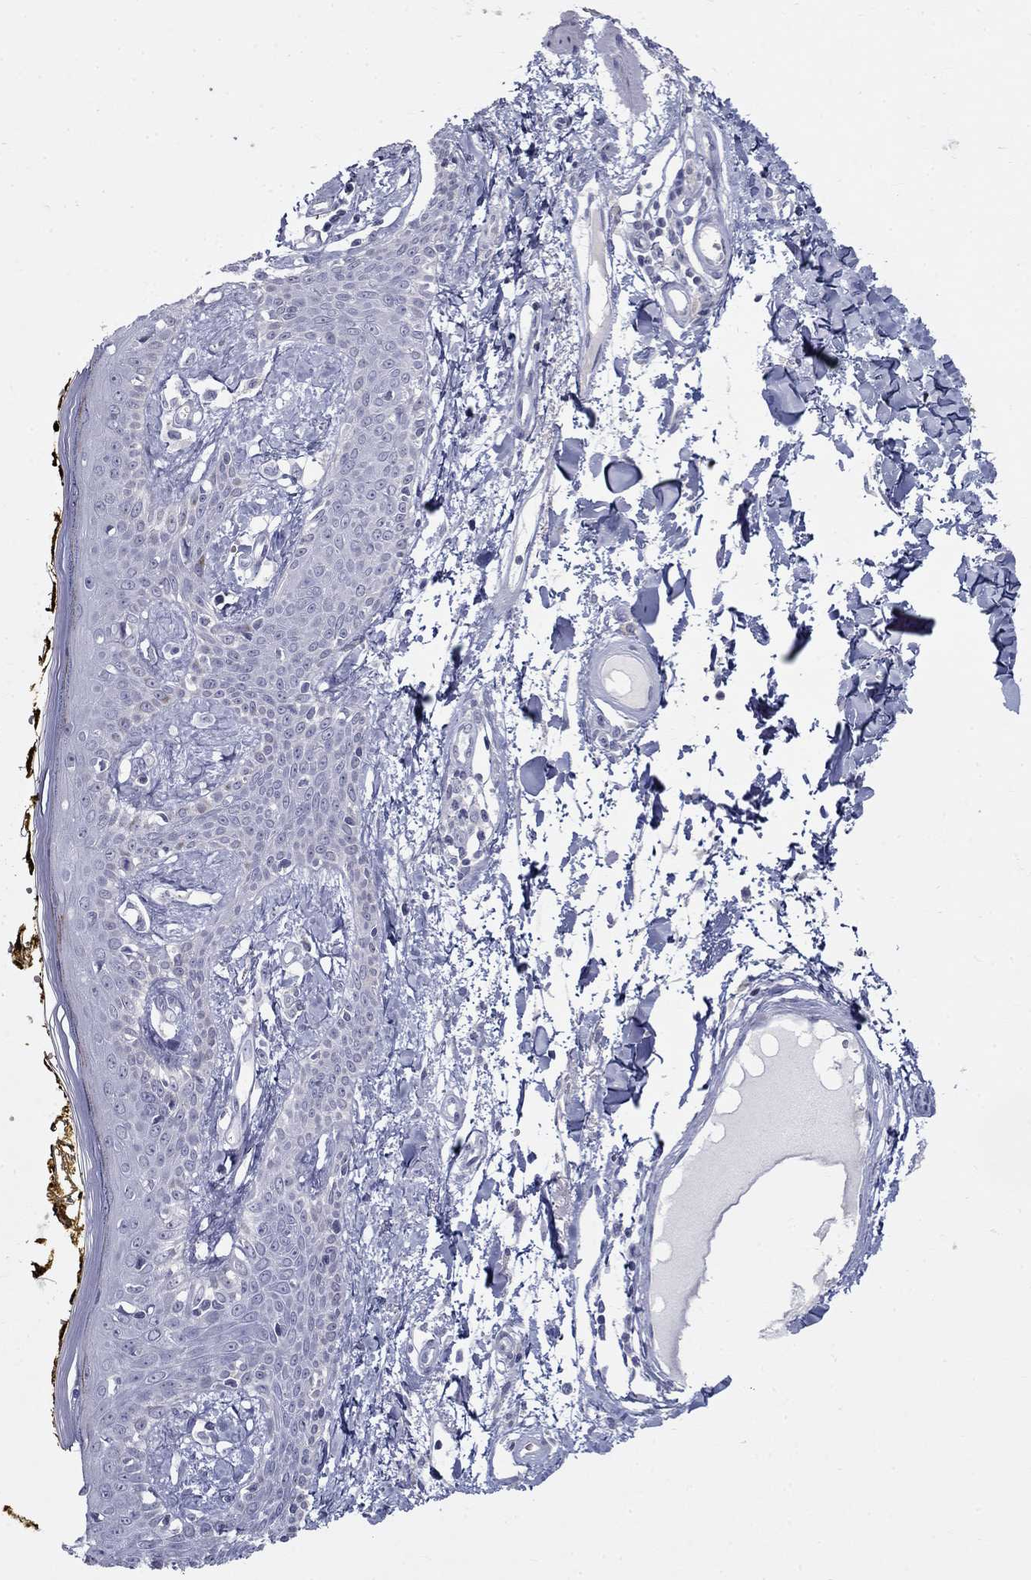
{"staining": {"intensity": "negative", "quantity": "none", "location": "none"}, "tissue": "skin", "cell_type": "Fibroblasts", "image_type": "normal", "snomed": [{"axis": "morphology", "description": "Normal tissue, NOS"}, {"axis": "topography", "description": "Skin"}], "caption": "High power microscopy histopathology image of an immunohistochemistry (IHC) photomicrograph of unremarkable skin, revealing no significant staining in fibroblasts. (Stains: DAB IHC with hematoxylin counter stain, Microscopy: brightfield microscopy at high magnification).", "gene": "C4orf19", "patient": {"sex": "male", "age": 76}}